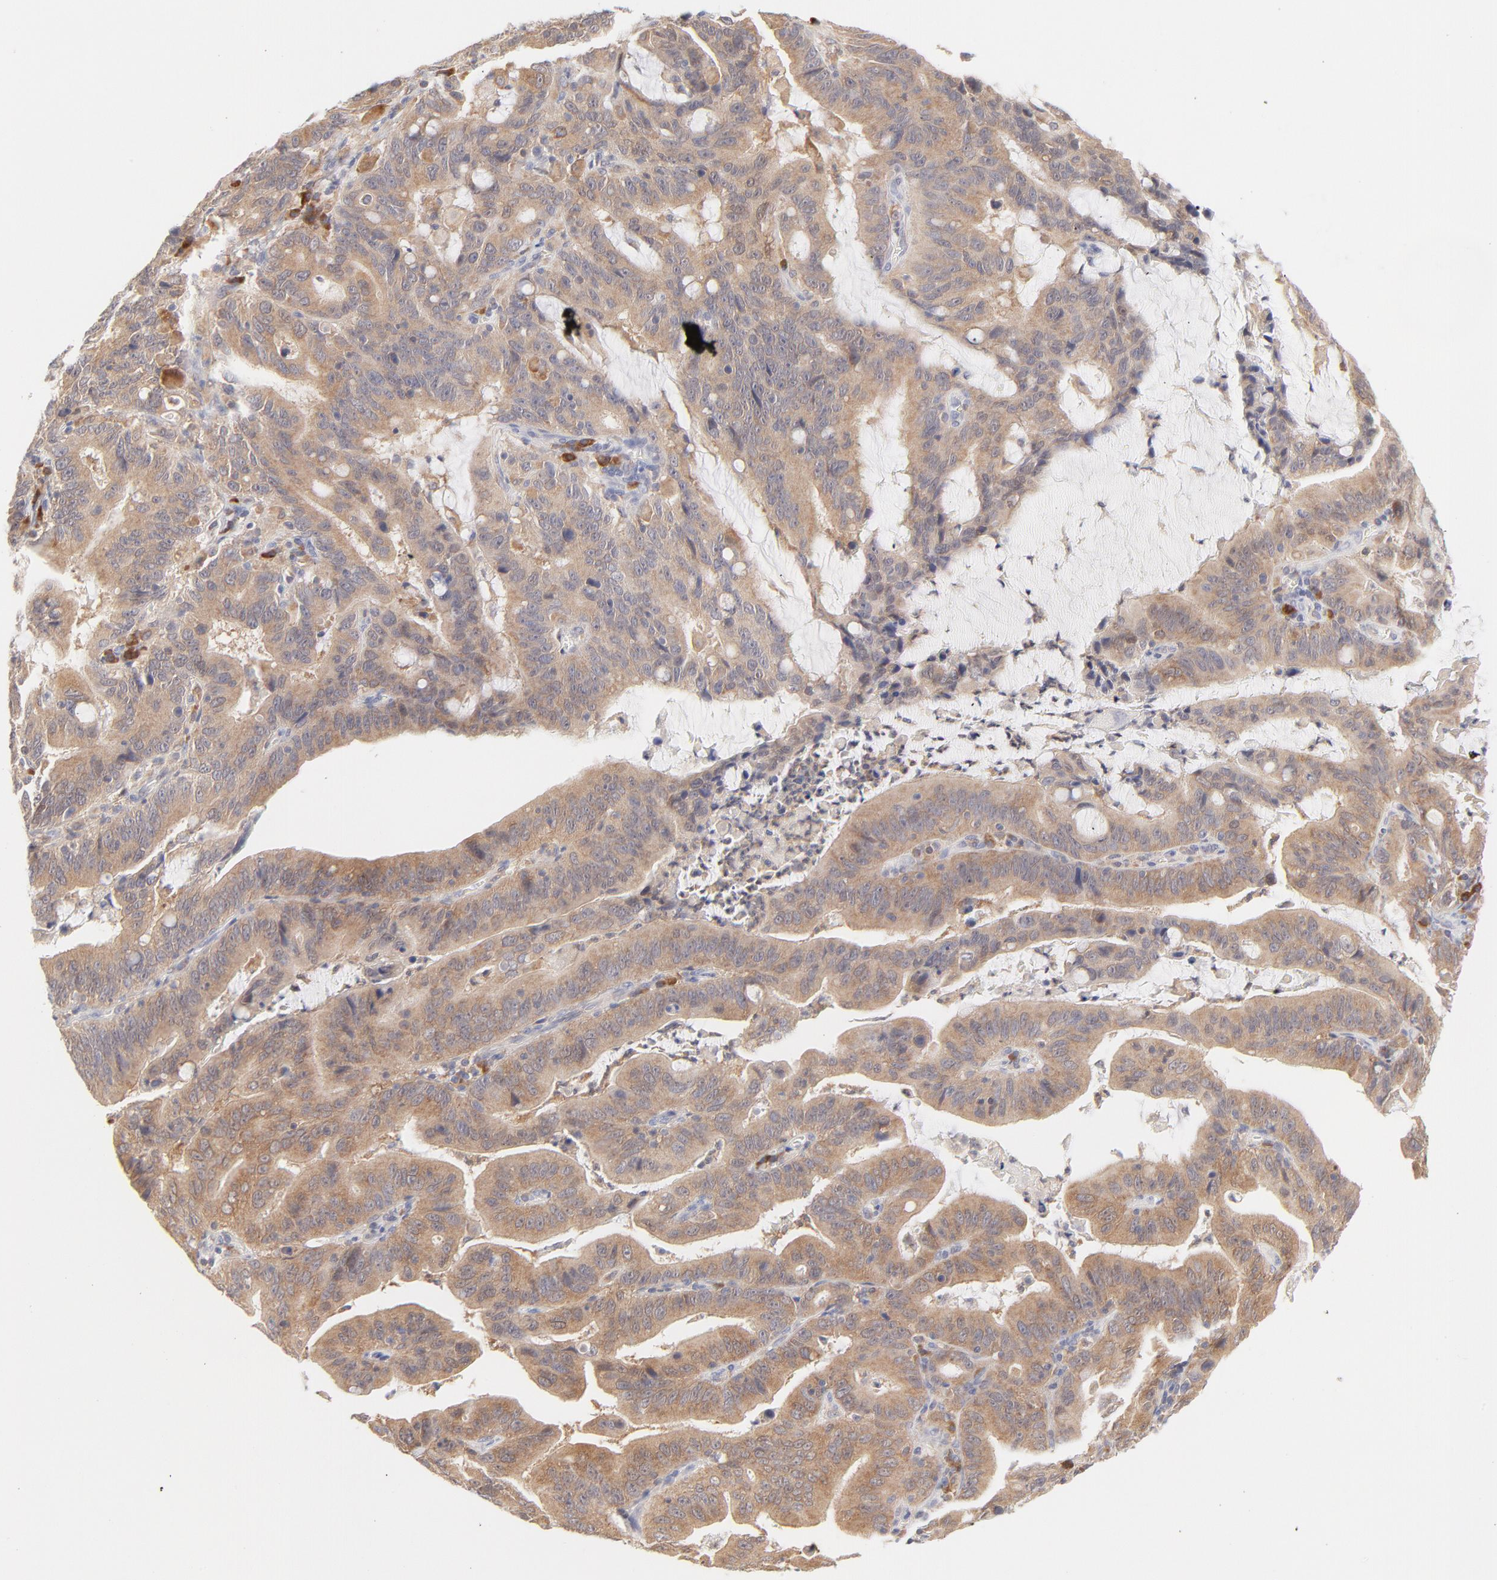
{"staining": {"intensity": "moderate", "quantity": ">75%", "location": "cytoplasmic/membranous"}, "tissue": "stomach cancer", "cell_type": "Tumor cells", "image_type": "cancer", "snomed": [{"axis": "morphology", "description": "Adenocarcinoma, NOS"}, {"axis": "topography", "description": "Stomach, upper"}], "caption": "Protein analysis of stomach cancer (adenocarcinoma) tissue exhibits moderate cytoplasmic/membranous staining in about >75% of tumor cells.", "gene": "RPS6KA1", "patient": {"sex": "male", "age": 63}}